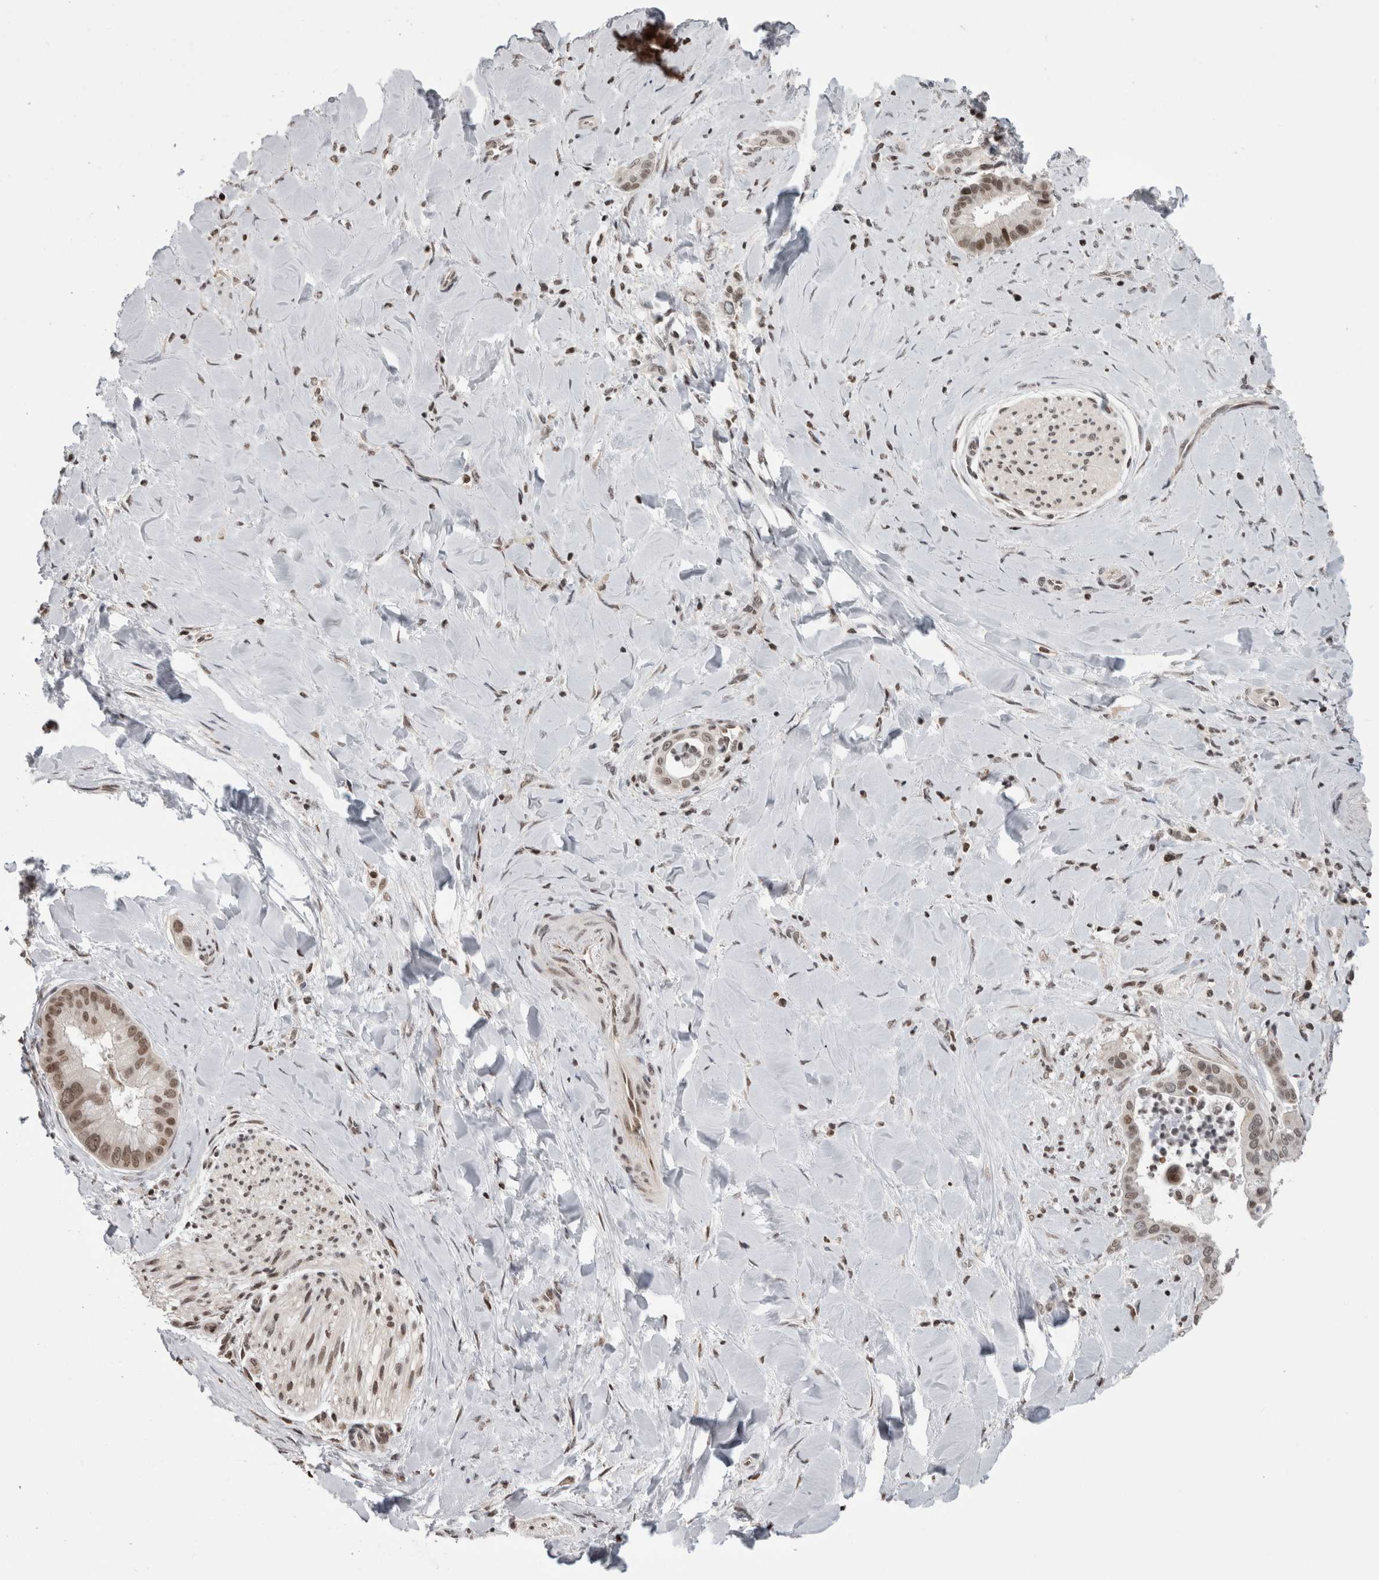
{"staining": {"intensity": "moderate", "quantity": "25%-75%", "location": "nuclear"}, "tissue": "liver cancer", "cell_type": "Tumor cells", "image_type": "cancer", "snomed": [{"axis": "morphology", "description": "Cholangiocarcinoma"}, {"axis": "topography", "description": "Liver"}], "caption": "A brown stain labels moderate nuclear expression of a protein in liver cholangiocarcinoma tumor cells.", "gene": "ZBTB11", "patient": {"sex": "female", "age": 54}}